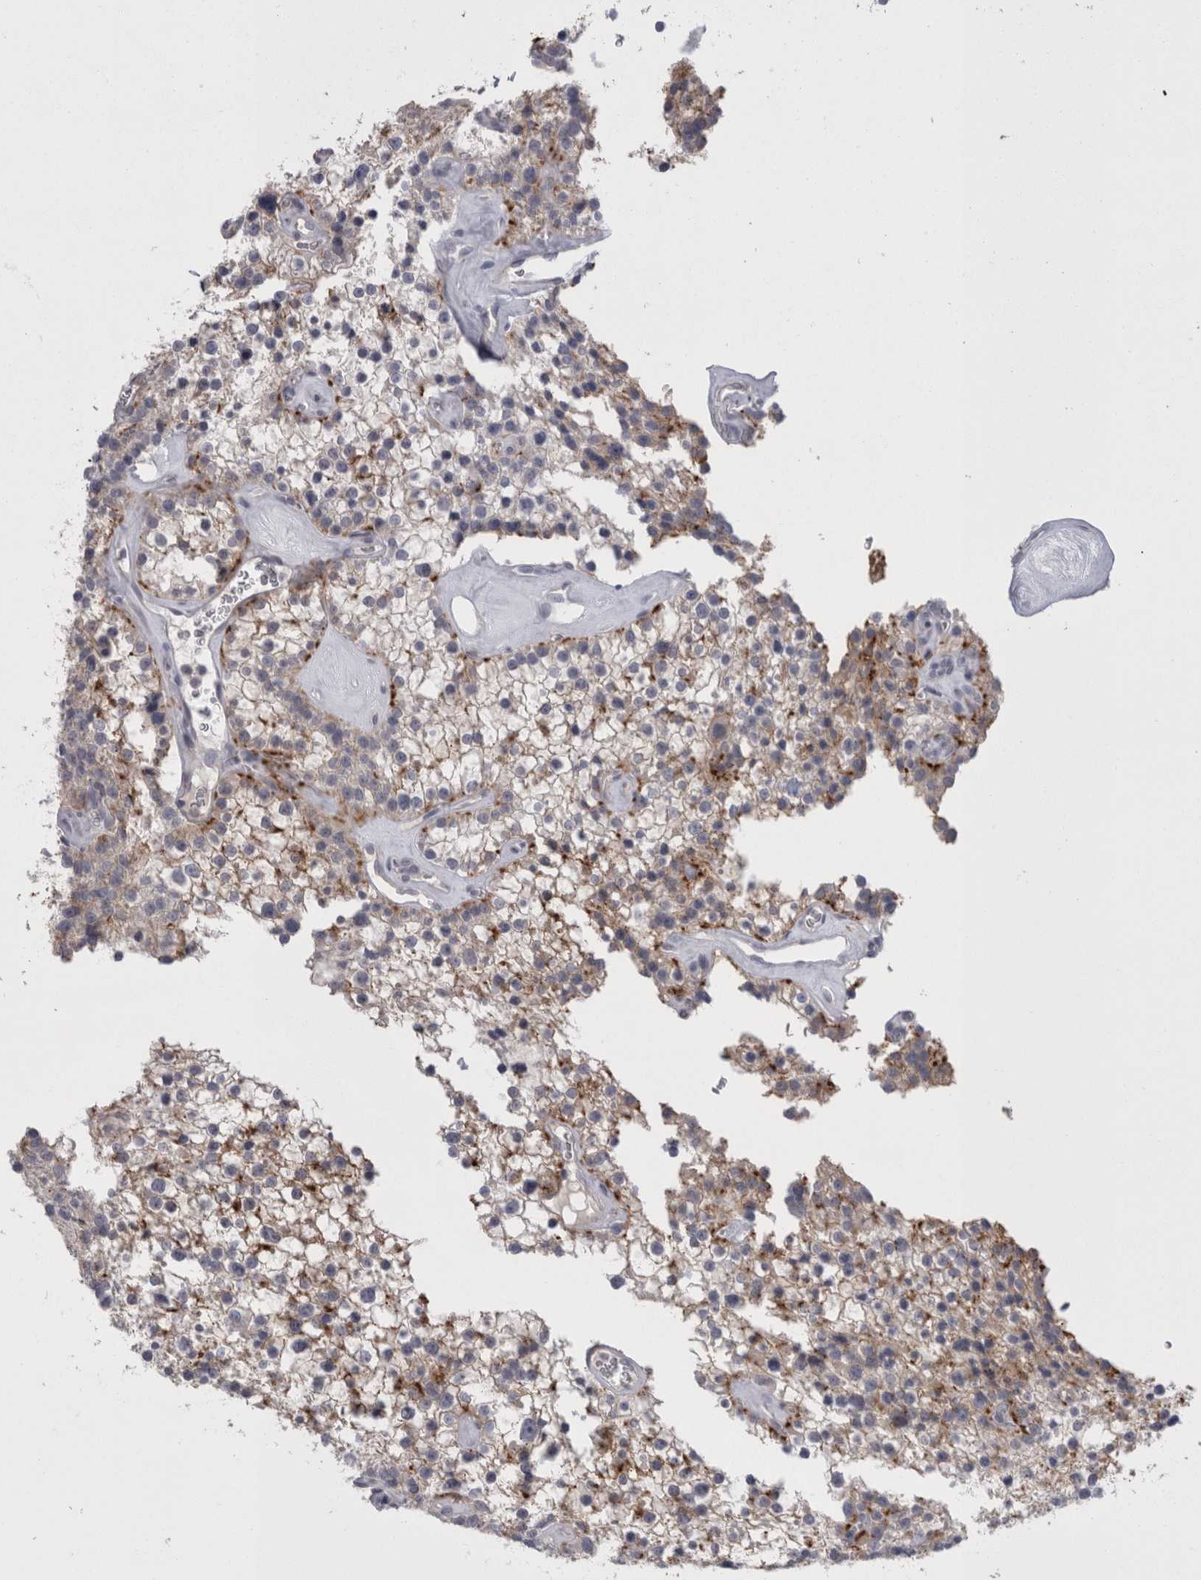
{"staining": {"intensity": "moderate", "quantity": "<25%", "location": "cytoplasmic/membranous"}, "tissue": "parathyroid gland", "cell_type": "Glandular cells", "image_type": "normal", "snomed": [{"axis": "morphology", "description": "Normal tissue, NOS"}, {"axis": "topography", "description": "Parathyroid gland"}], "caption": "A high-resolution photomicrograph shows immunohistochemistry (IHC) staining of unremarkable parathyroid gland, which displays moderate cytoplasmic/membranous expression in approximately <25% of glandular cells.", "gene": "EPDR1", "patient": {"sex": "female", "age": 64}}